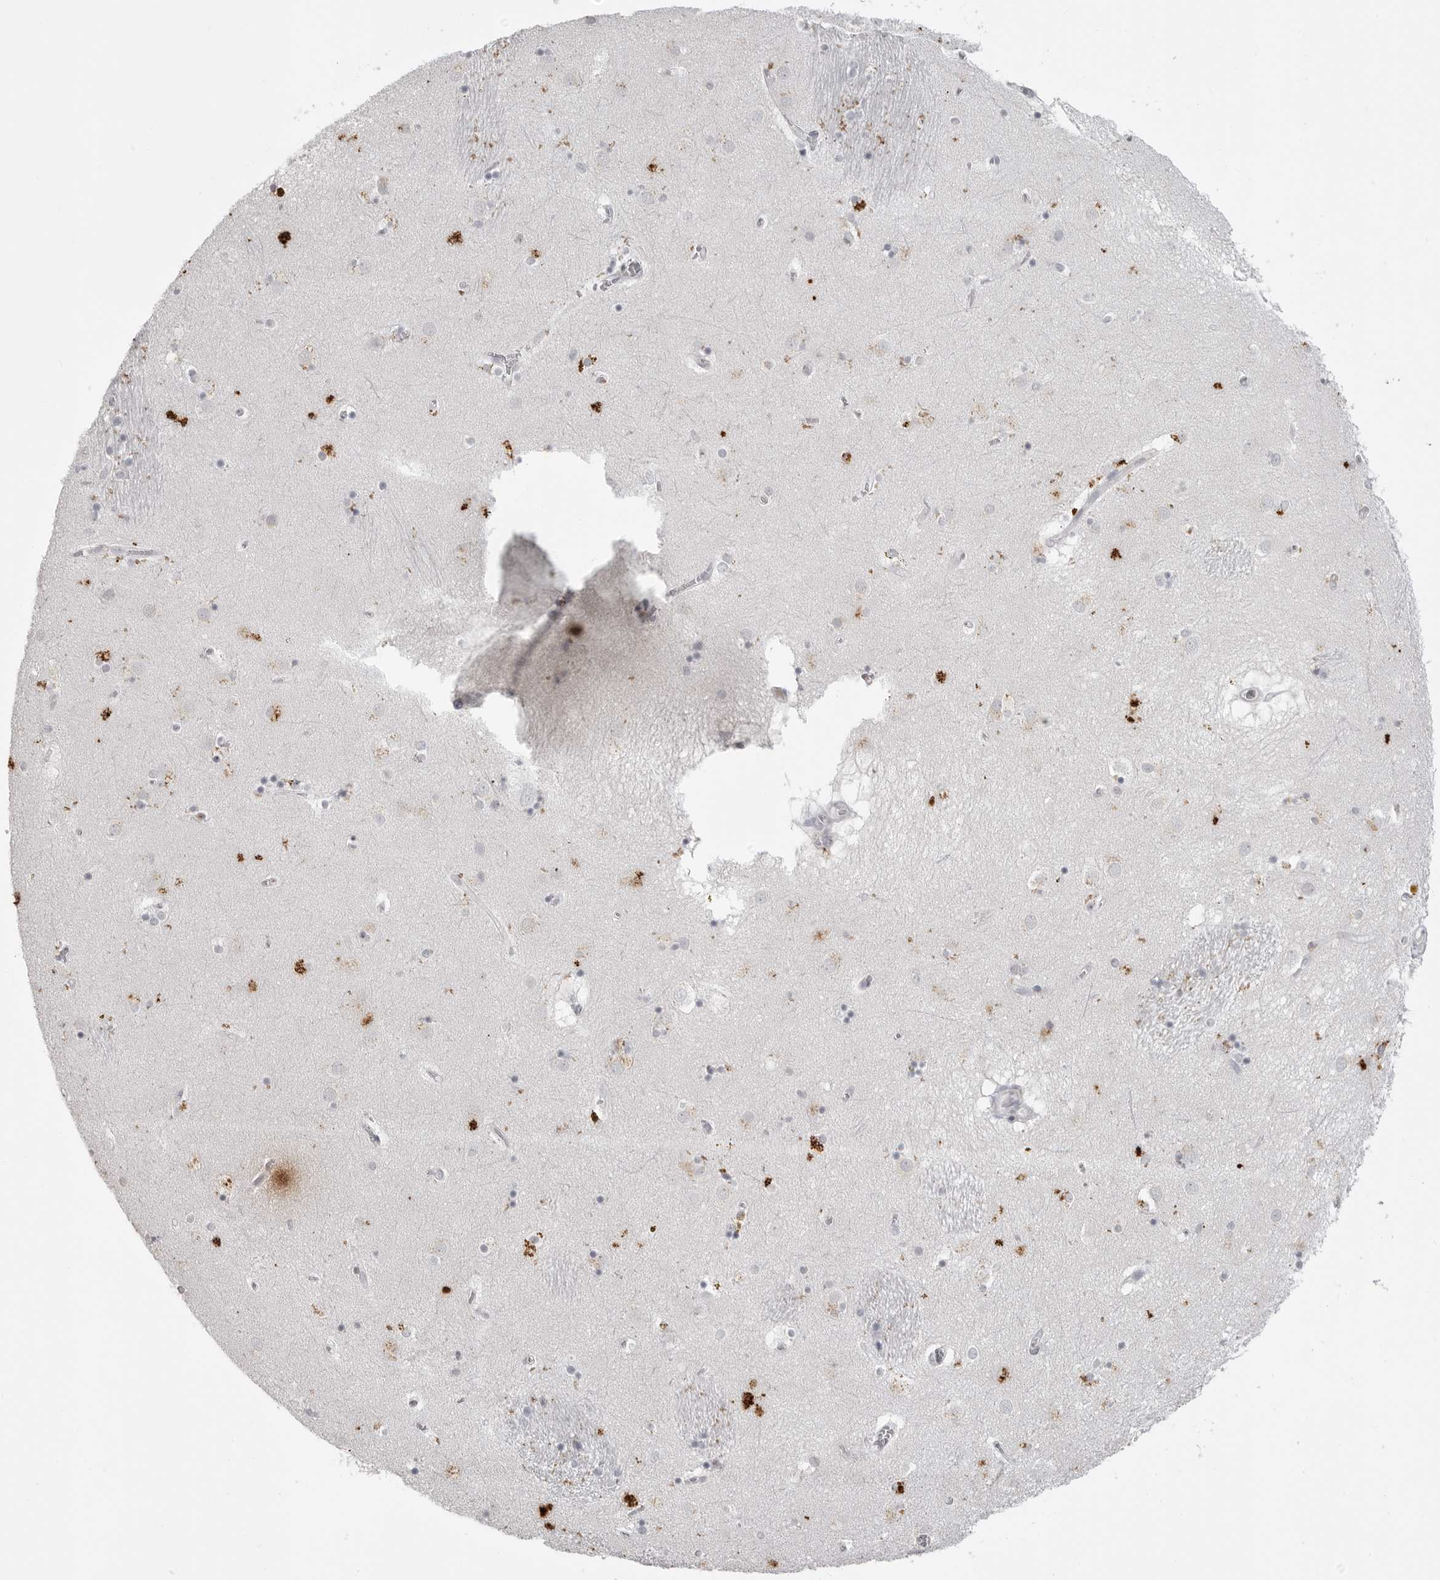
{"staining": {"intensity": "moderate", "quantity": "<25%", "location": "cytoplasmic/membranous"}, "tissue": "caudate", "cell_type": "Glial cells", "image_type": "normal", "snomed": [{"axis": "morphology", "description": "Normal tissue, NOS"}, {"axis": "topography", "description": "Lateral ventricle wall"}], "caption": "Immunohistochemistry (IHC) (DAB (3,3'-diaminobenzidine)) staining of unremarkable human caudate demonstrates moderate cytoplasmic/membranous protein expression in about <25% of glial cells. The staining was performed using DAB (3,3'-diaminobenzidine) to visualize the protein expression in brown, while the nuclei were stained in blue with hematoxylin (Magnification: 20x).", "gene": "PRSS1", "patient": {"sex": "male", "age": 70}}